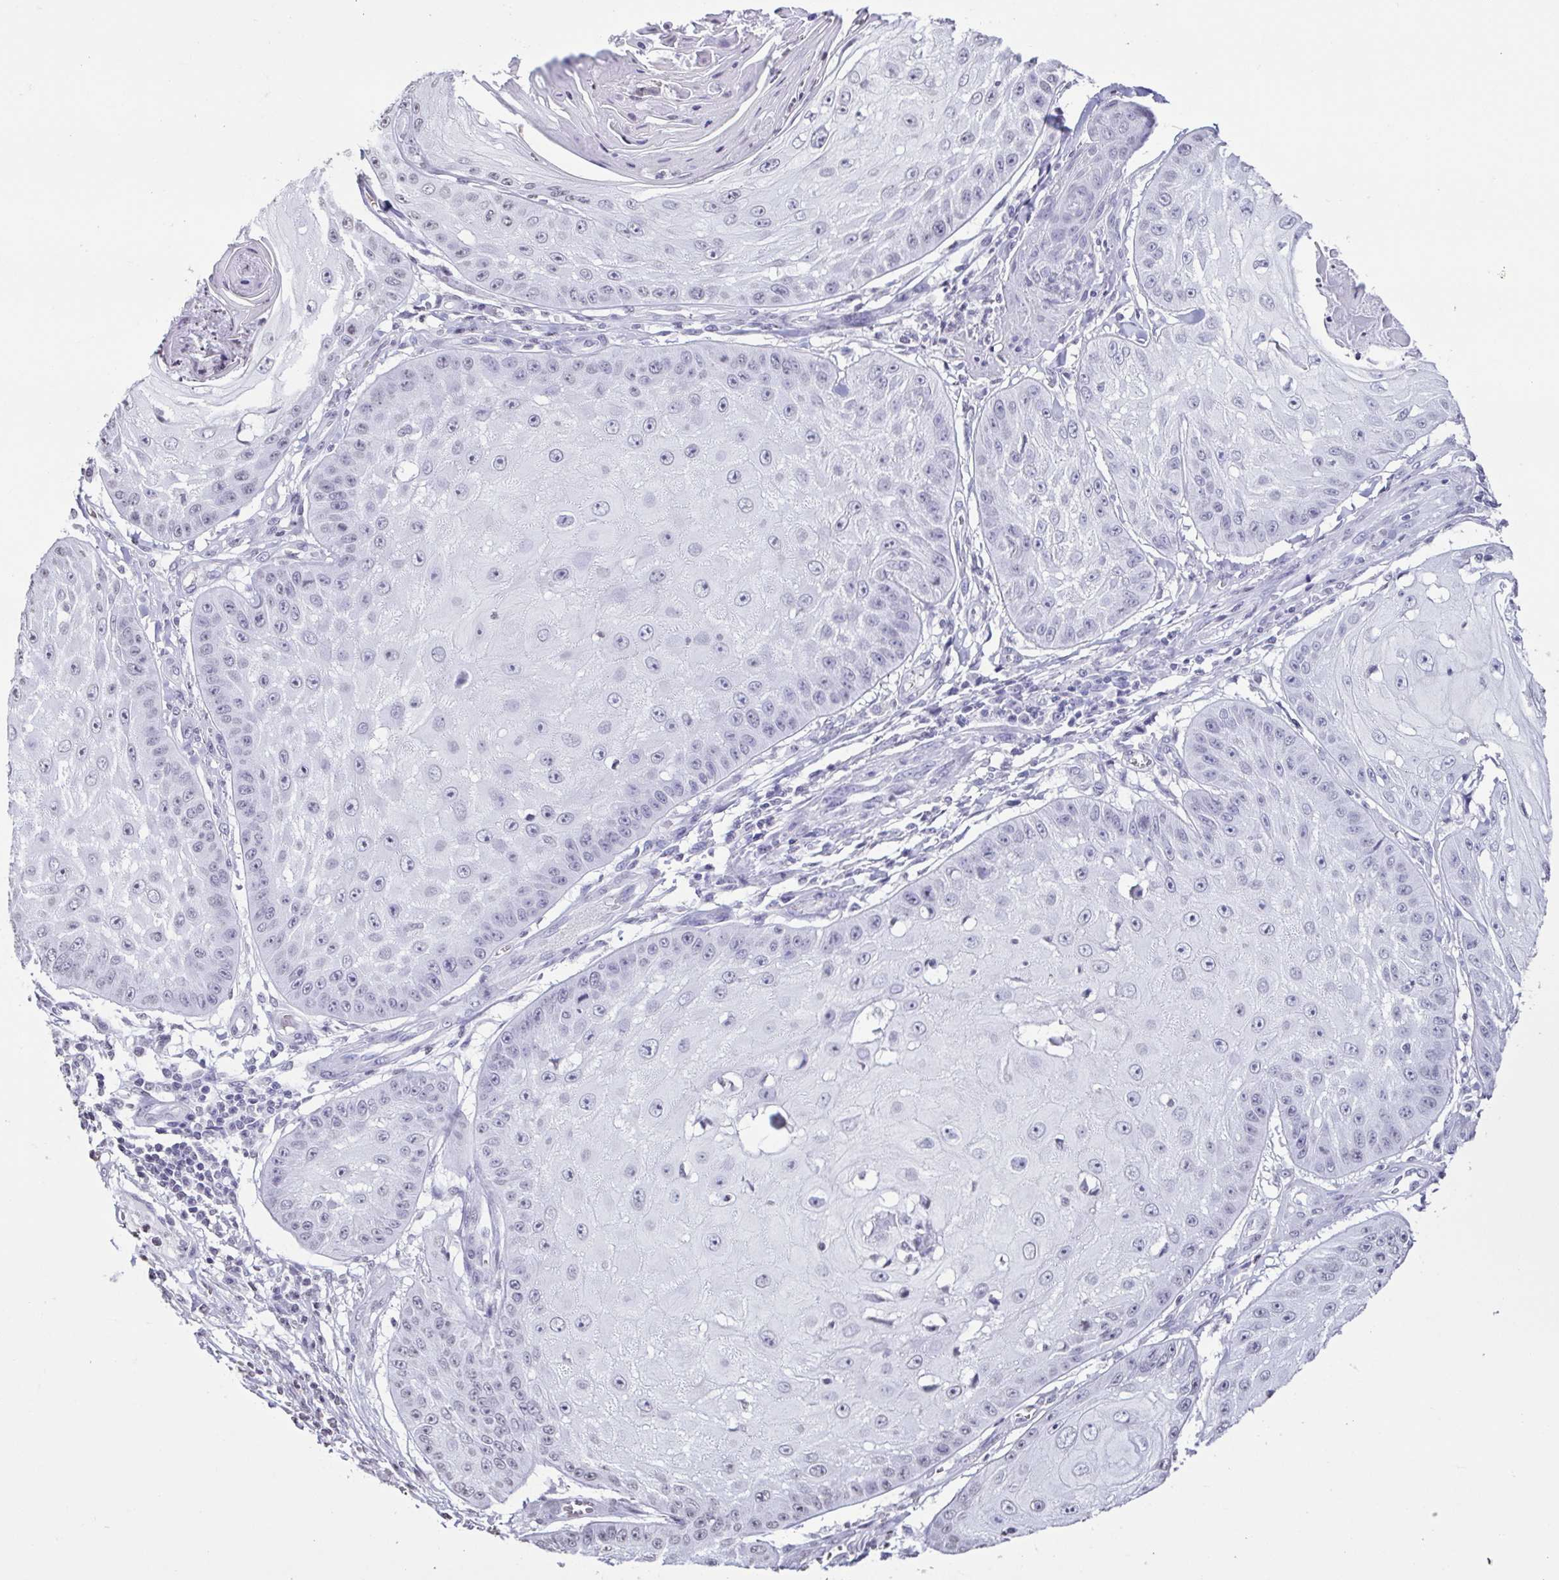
{"staining": {"intensity": "negative", "quantity": "none", "location": "none"}, "tissue": "skin cancer", "cell_type": "Tumor cells", "image_type": "cancer", "snomed": [{"axis": "morphology", "description": "Squamous cell carcinoma, NOS"}, {"axis": "topography", "description": "Skin"}], "caption": "IHC micrograph of skin squamous cell carcinoma stained for a protein (brown), which exhibits no staining in tumor cells. (Immunohistochemistry, brightfield microscopy, high magnification).", "gene": "VCY1B", "patient": {"sex": "male", "age": 70}}